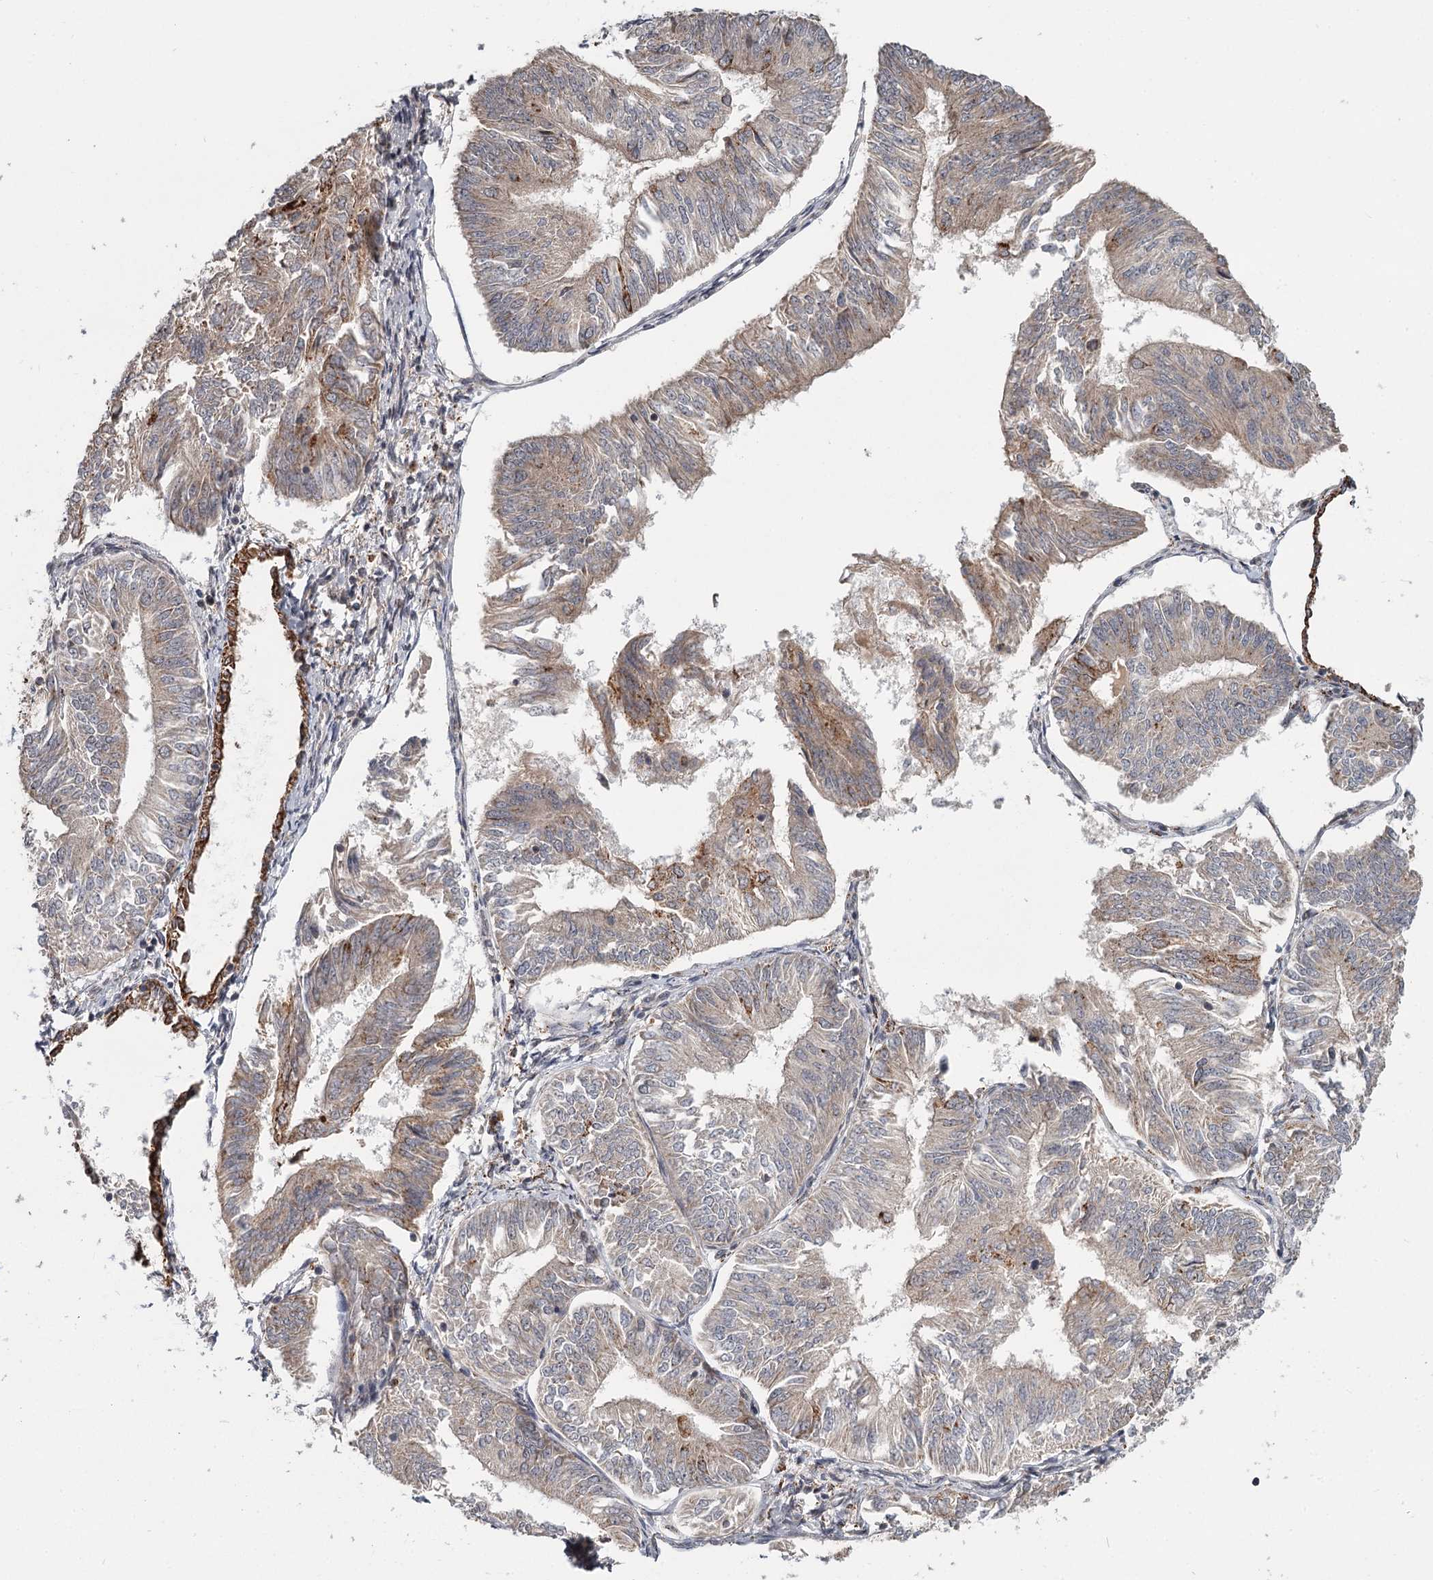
{"staining": {"intensity": "moderate", "quantity": "<25%", "location": "cytoplasmic/membranous"}, "tissue": "endometrial cancer", "cell_type": "Tumor cells", "image_type": "cancer", "snomed": [{"axis": "morphology", "description": "Adenocarcinoma, NOS"}, {"axis": "topography", "description": "Endometrium"}], "caption": "Brown immunohistochemical staining in human endometrial adenocarcinoma displays moderate cytoplasmic/membranous positivity in about <25% of tumor cells.", "gene": "CDC123", "patient": {"sex": "female", "age": 58}}